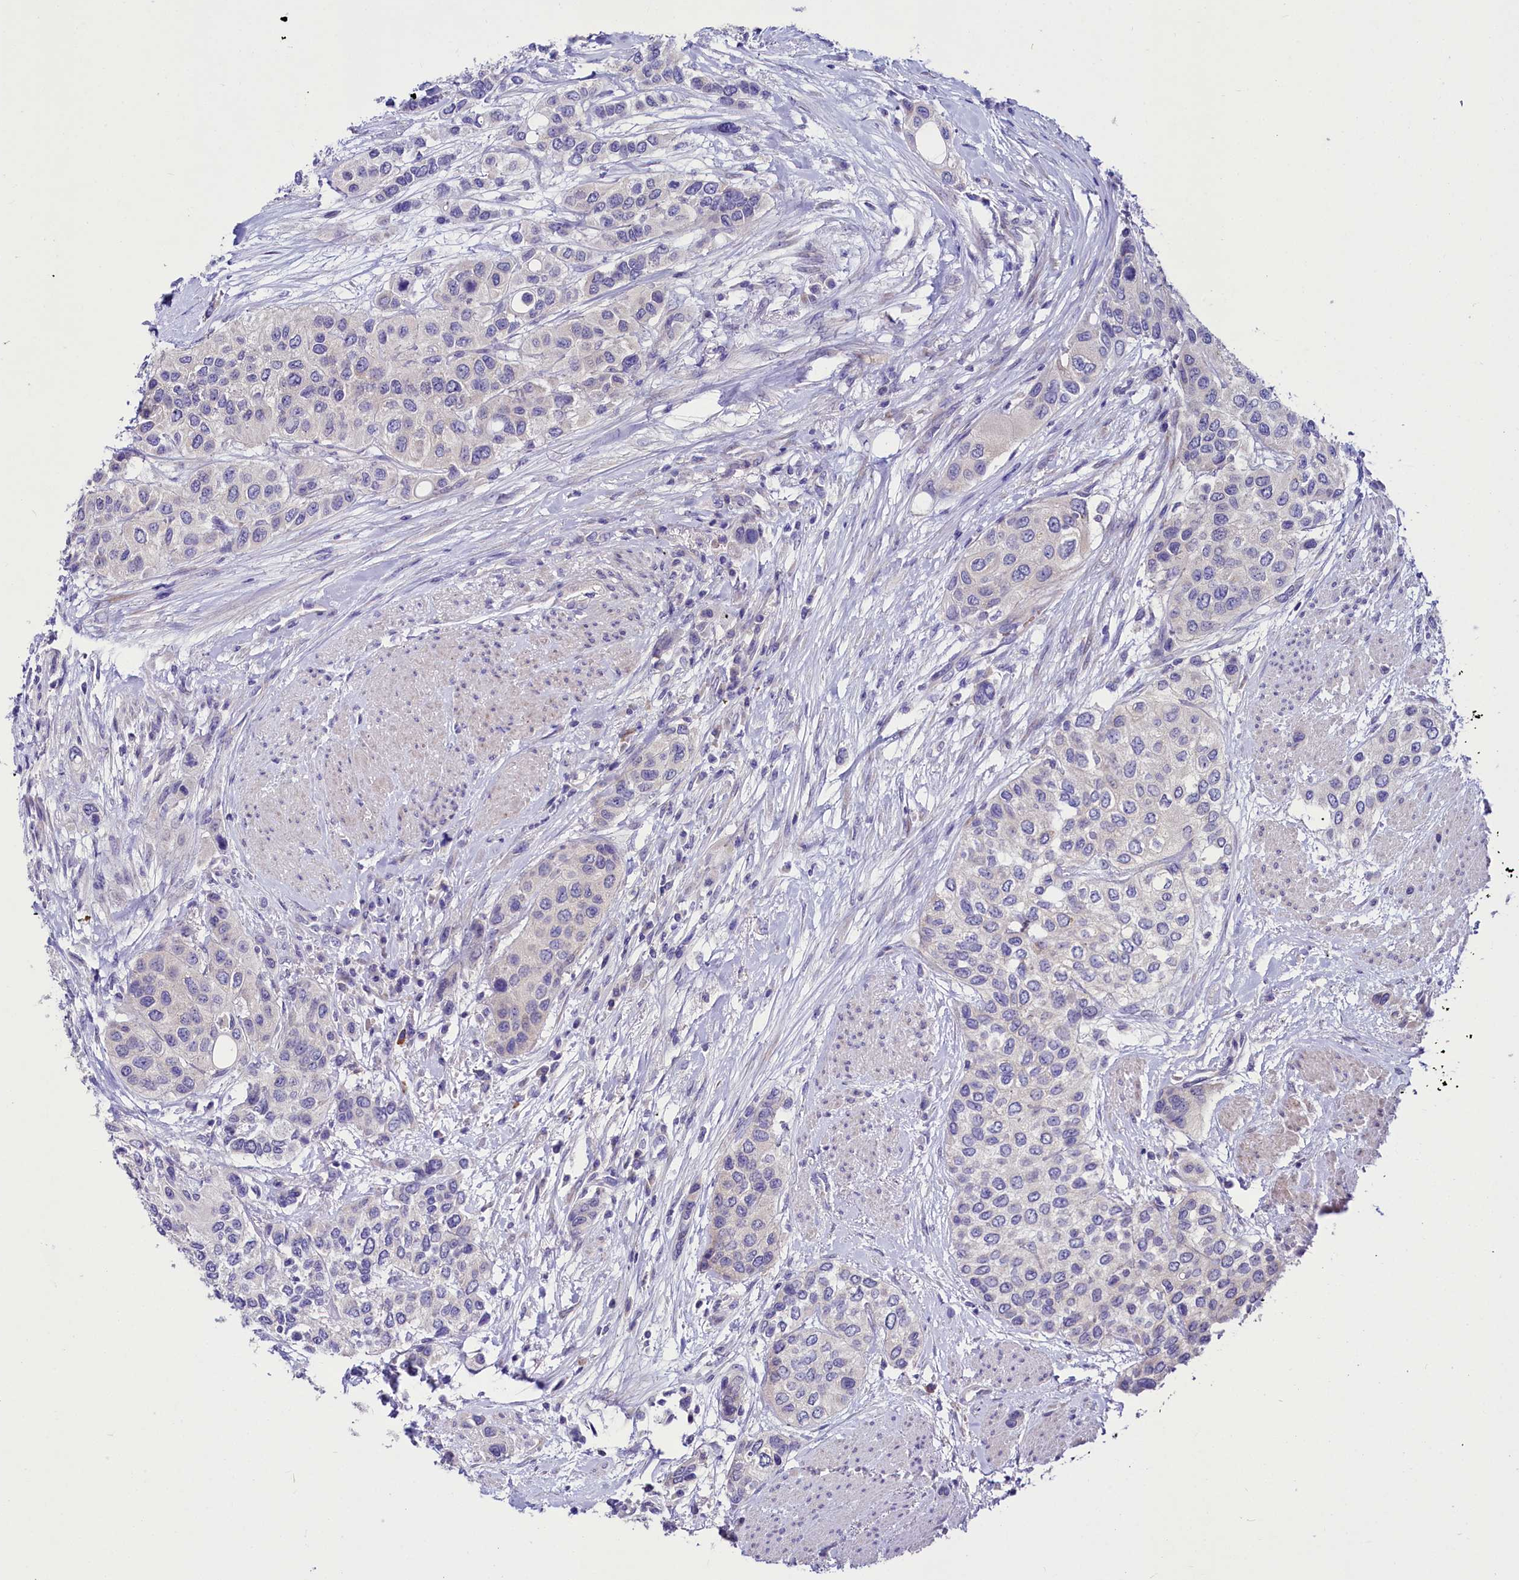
{"staining": {"intensity": "negative", "quantity": "none", "location": "none"}, "tissue": "urothelial cancer", "cell_type": "Tumor cells", "image_type": "cancer", "snomed": [{"axis": "morphology", "description": "Normal tissue, NOS"}, {"axis": "morphology", "description": "Urothelial carcinoma, High grade"}, {"axis": "topography", "description": "Vascular tissue"}, {"axis": "topography", "description": "Urinary bladder"}], "caption": "Immunohistochemistry (IHC) histopathology image of high-grade urothelial carcinoma stained for a protein (brown), which demonstrates no expression in tumor cells.", "gene": "ABHD5", "patient": {"sex": "female", "age": 56}}